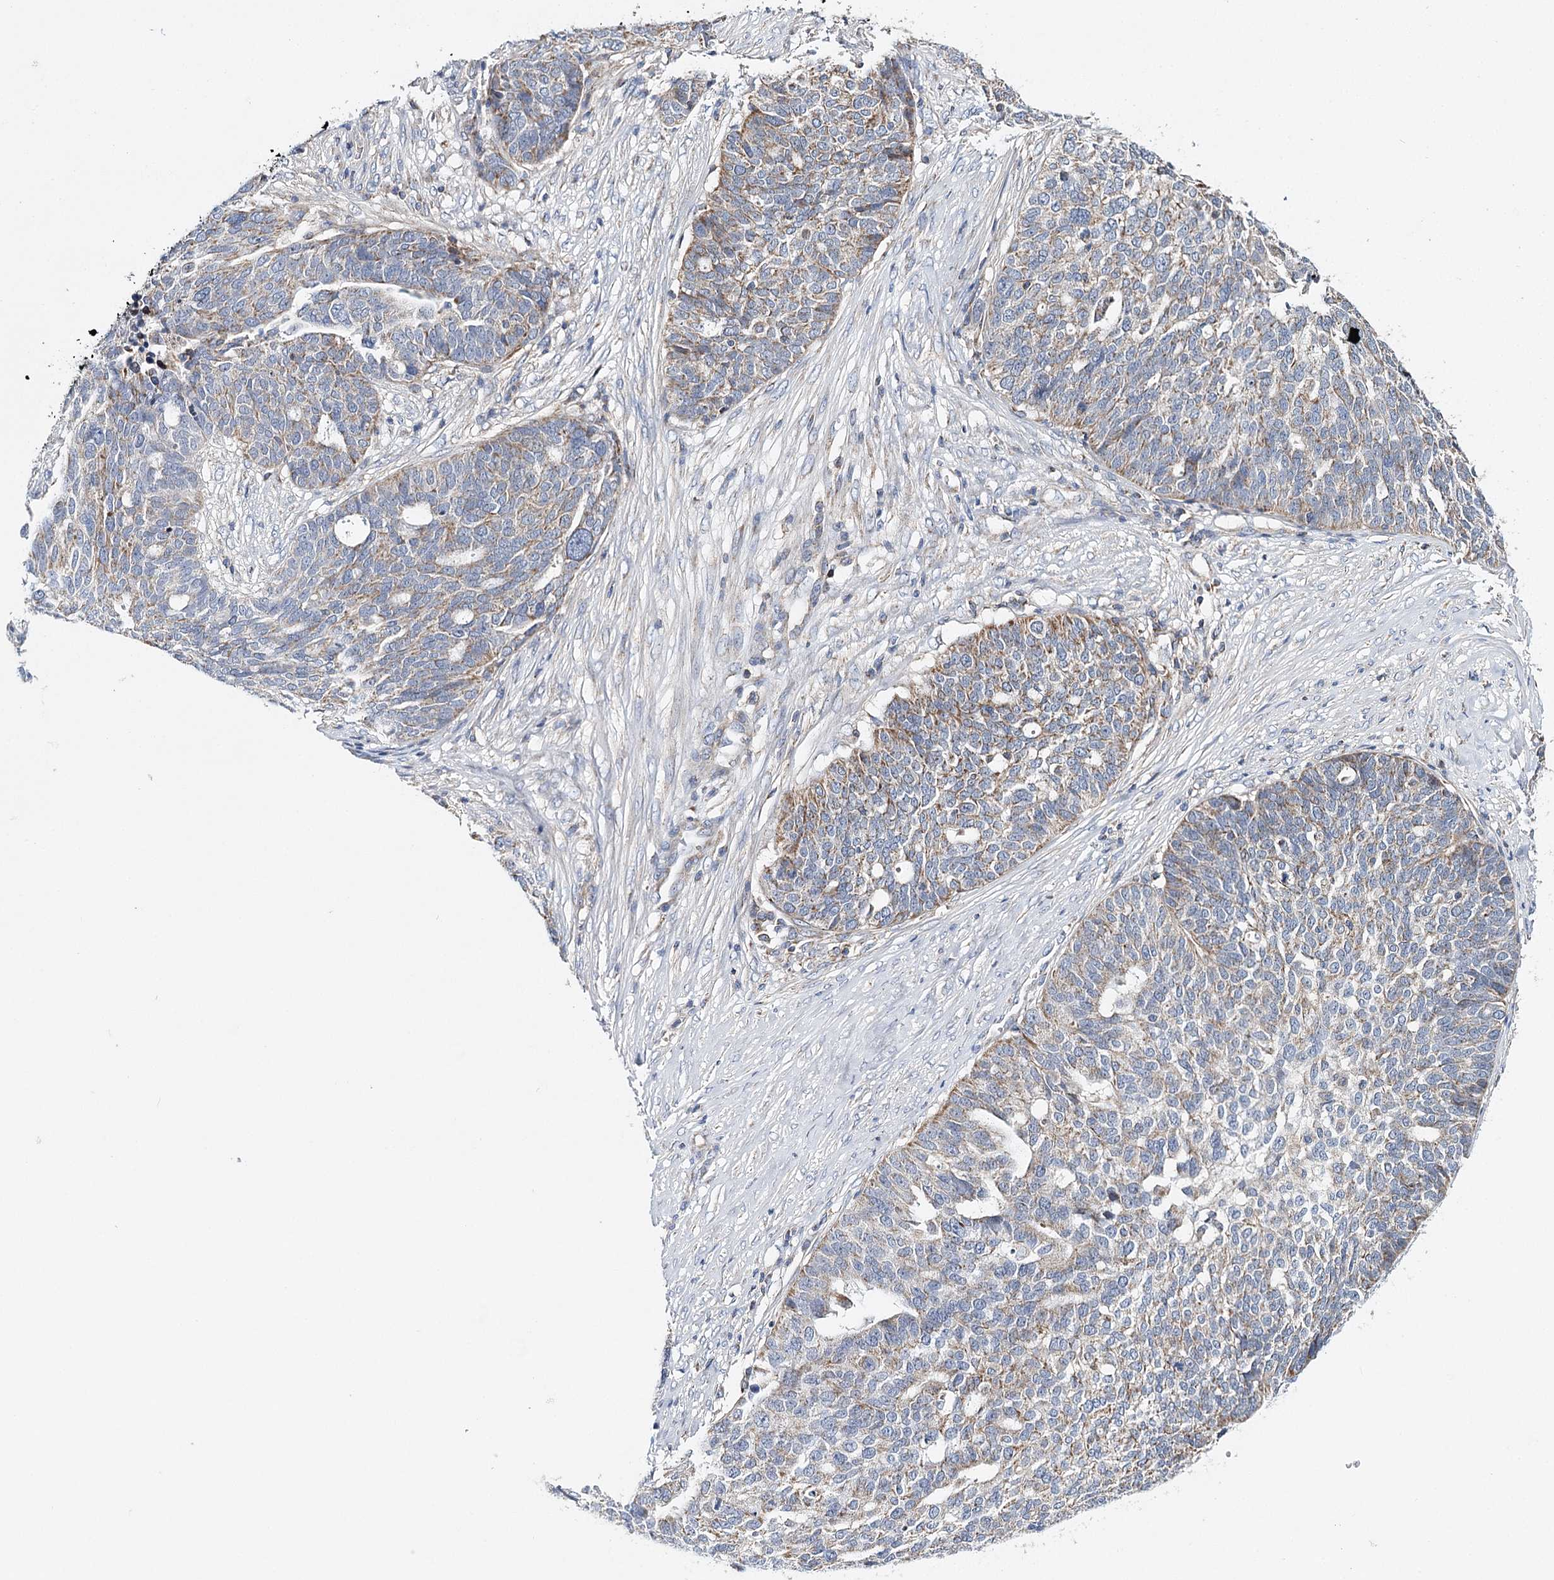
{"staining": {"intensity": "weak", "quantity": "25%-75%", "location": "cytoplasmic/membranous"}, "tissue": "ovarian cancer", "cell_type": "Tumor cells", "image_type": "cancer", "snomed": [{"axis": "morphology", "description": "Cystadenocarcinoma, serous, NOS"}, {"axis": "topography", "description": "Ovary"}], "caption": "The immunohistochemical stain highlights weak cytoplasmic/membranous staining in tumor cells of ovarian cancer (serous cystadenocarcinoma) tissue.", "gene": "CFAP46", "patient": {"sex": "female", "age": 59}}